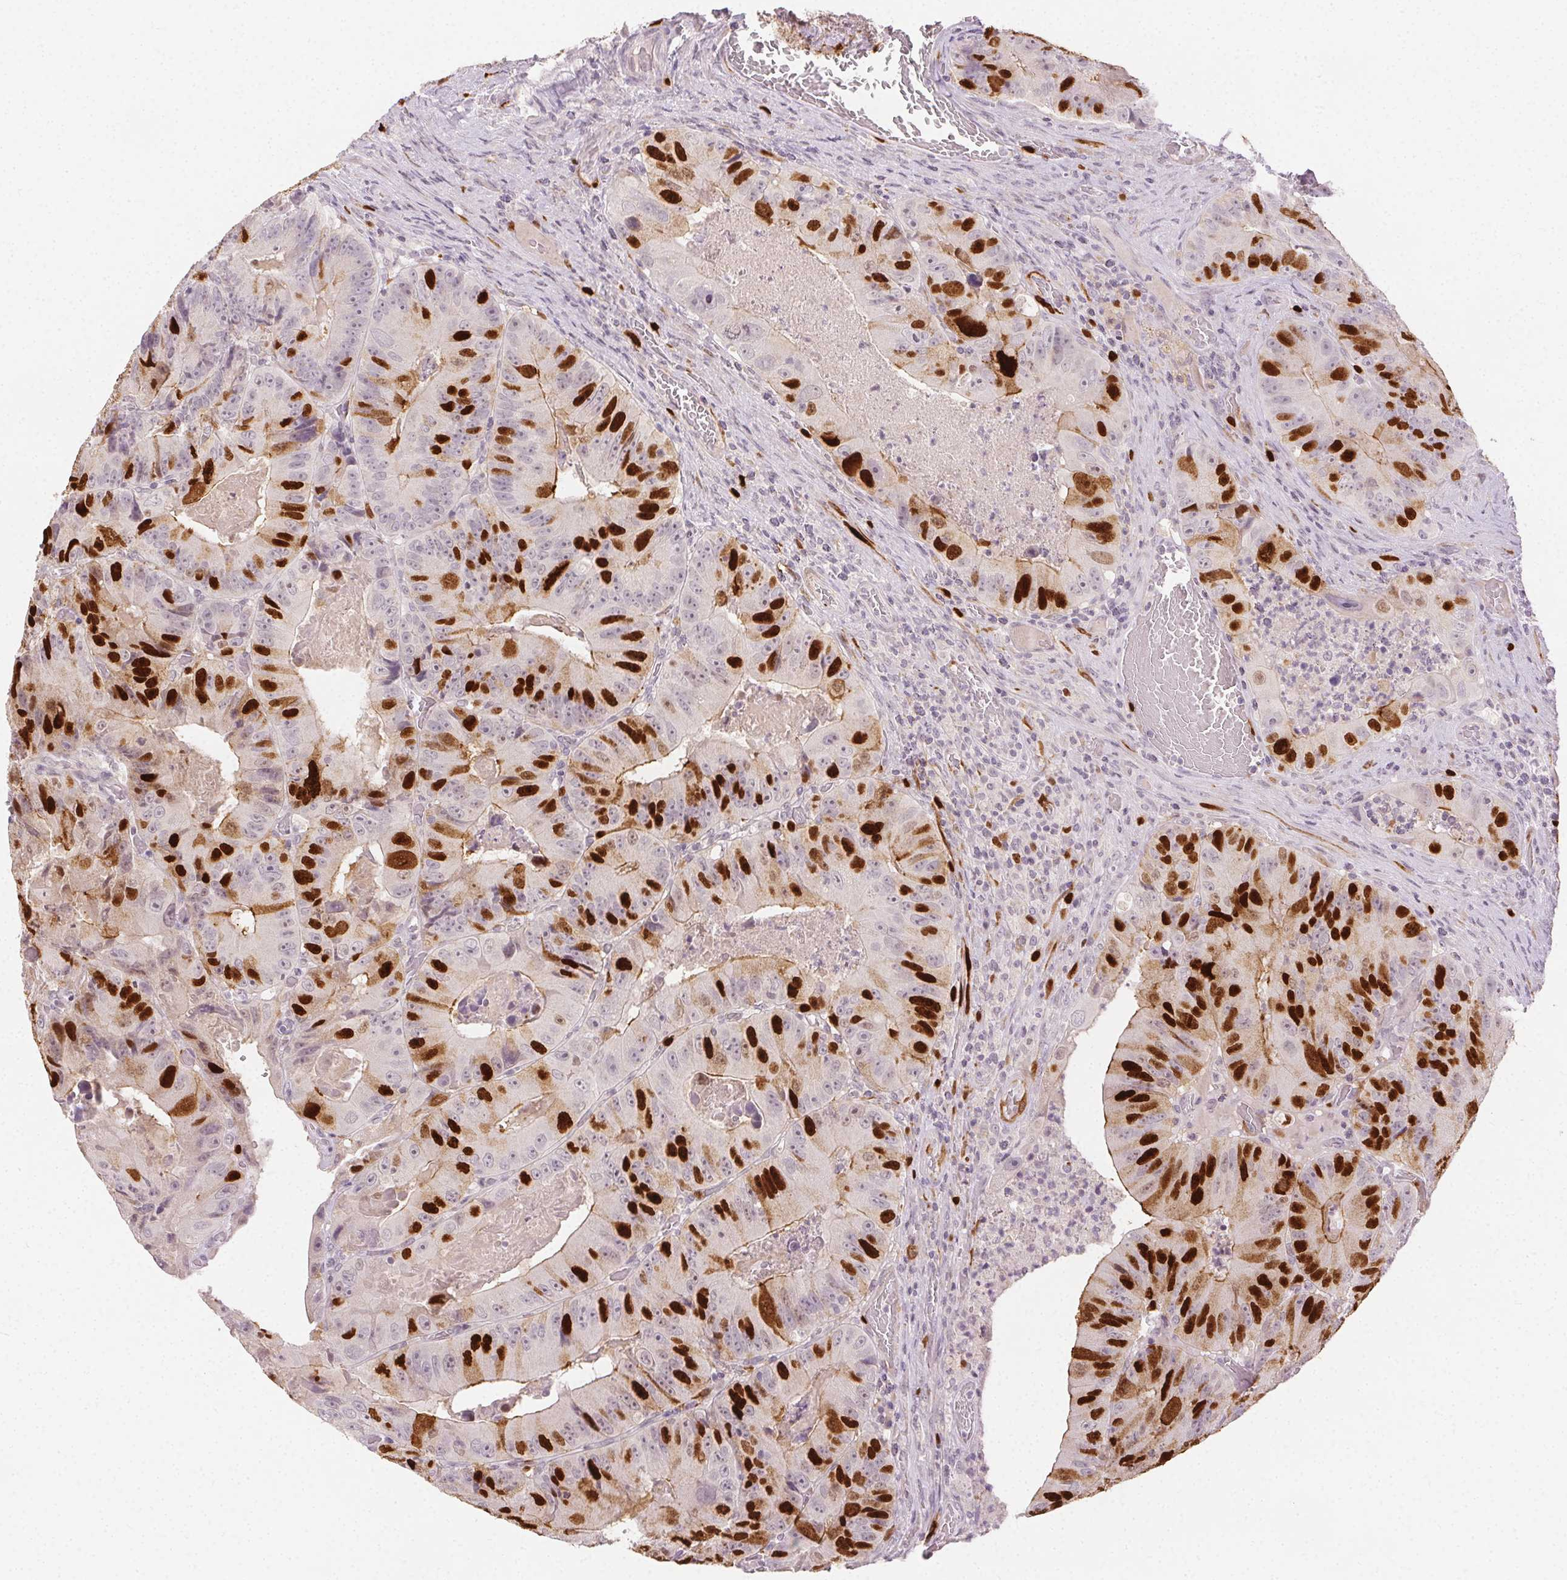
{"staining": {"intensity": "strong", "quantity": "25%-75%", "location": "nuclear"}, "tissue": "colorectal cancer", "cell_type": "Tumor cells", "image_type": "cancer", "snomed": [{"axis": "morphology", "description": "Adenocarcinoma, NOS"}, {"axis": "topography", "description": "Colon"}], "caption": "Colorectal cancer (adenocarcinoma) stained with a protein marker shows strong staining in tumor cells.", "gene": "ANLN", "patient": {"sex": "female", "age": 86}}